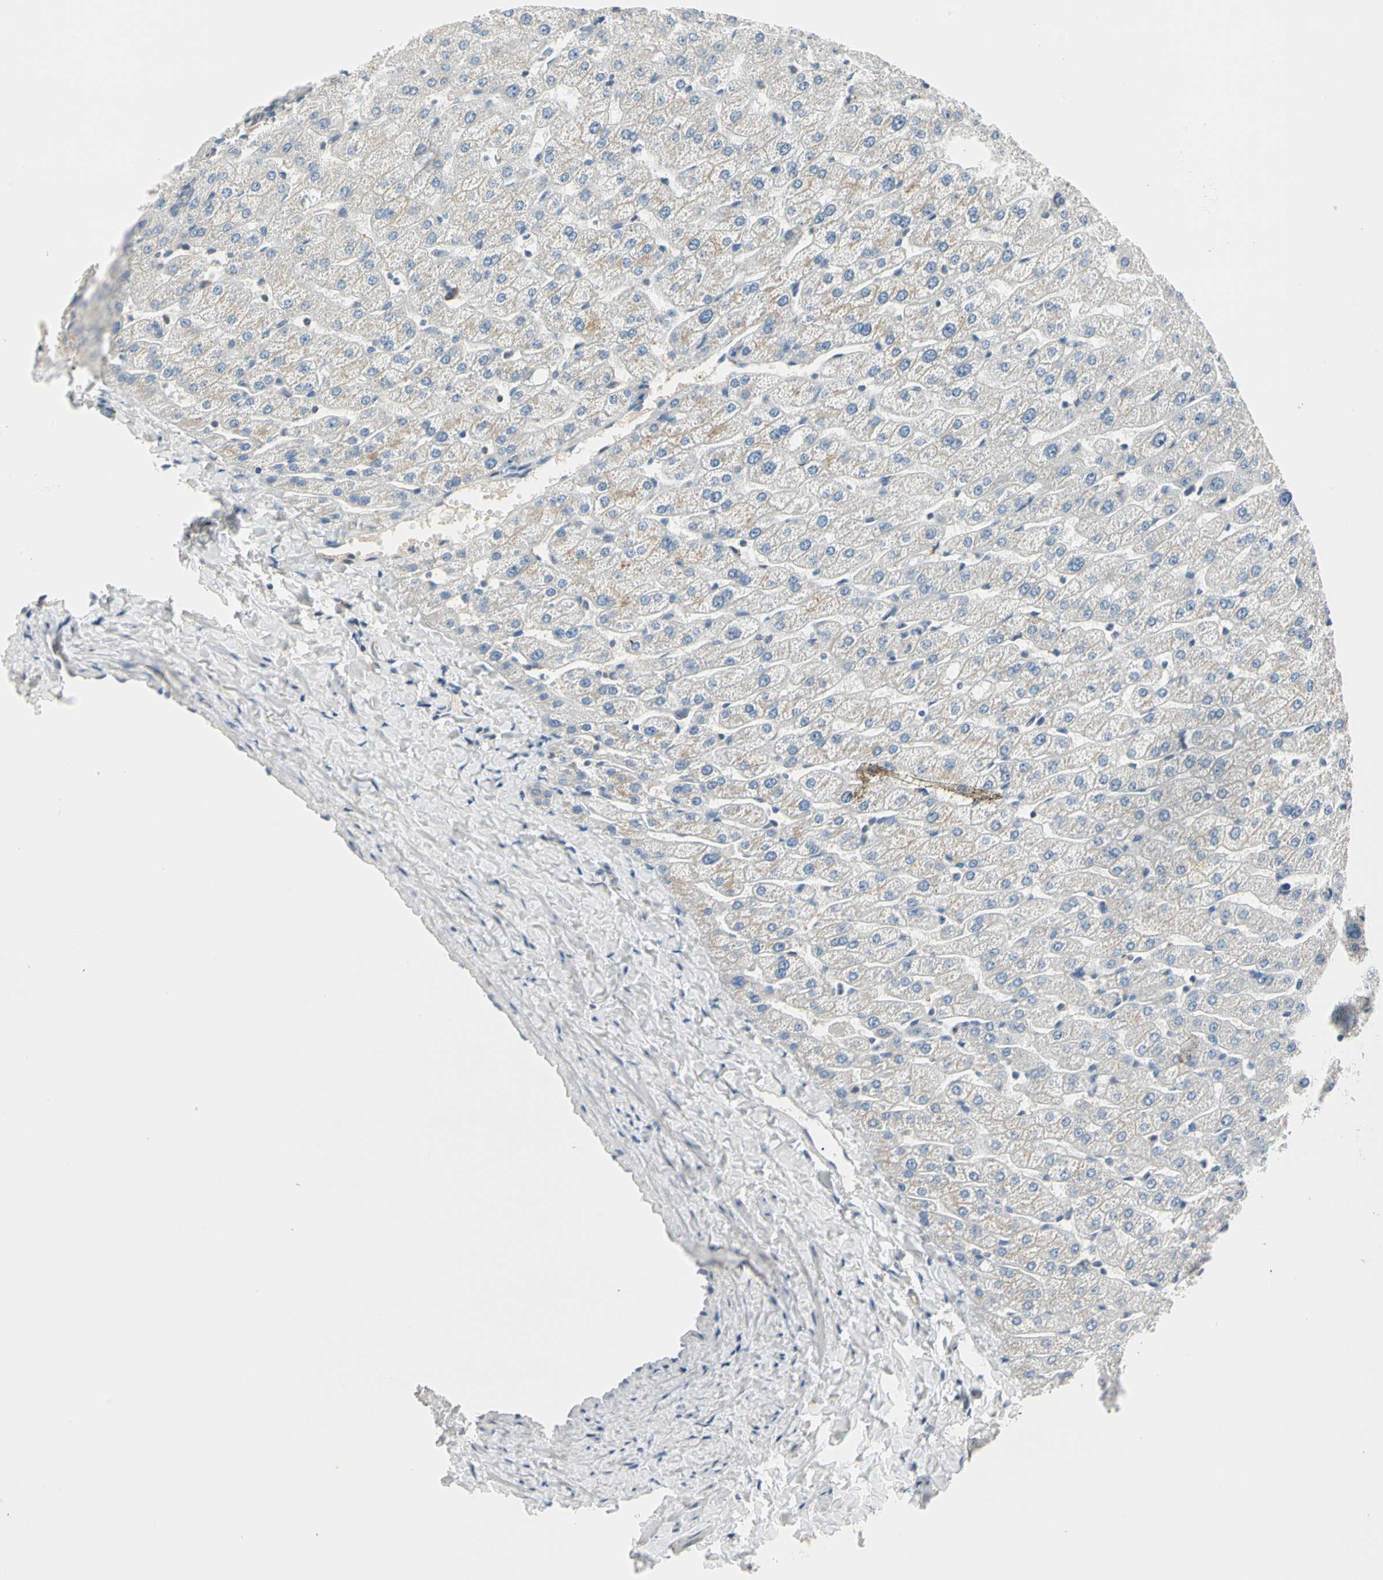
{"staining": {"intensity": "negative", "quantity": "none", "location": "none"}, "tissue": "liver", "cell_type": "Cholangiocytes", "image_type": "normal", "snomed": [{"axis": "morphology", "description": "Normal tissue, NOS"}, {"axis": "morphology", "description": "Fibrosis, NOS"}, {"axis": "topography", "description": "Liver"}], "caption": "A high-resolution image shows immunohistochemistry staining of benign liver, which displays no significant staining in cholangiocytes.", "gene": "GPR153", "patient": {"sex": "female", "age": 29}}